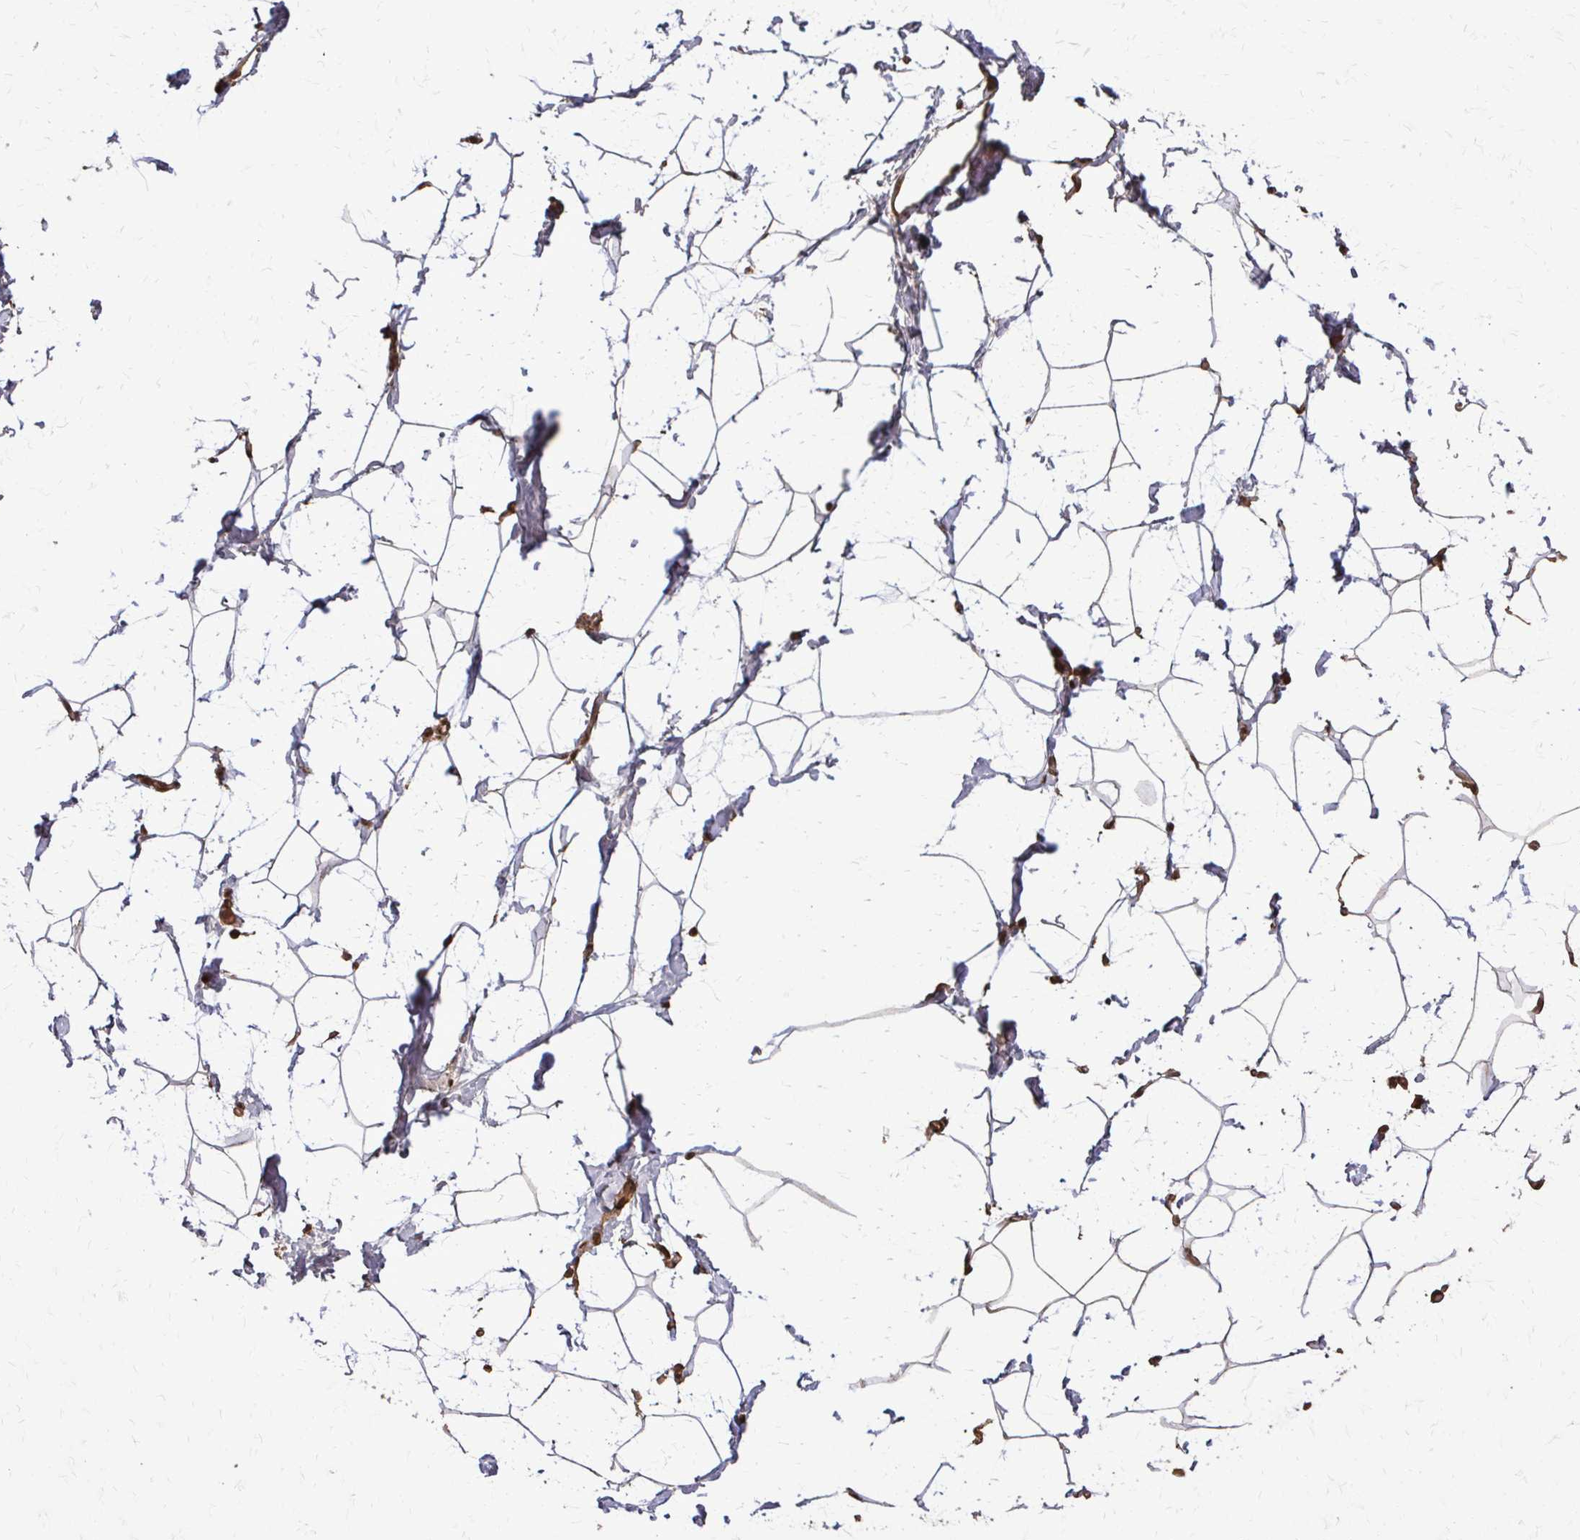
{"staining": {"intensity": "weak", "quantity": "25%-75%", "location": "nuclear"}, "tissue": "breast", "cell_type": "Adipocytes", "image_type": "normal", "snomed": [{"axis": "morphology", "description": "Normal tissue, NOS"}, {"axis": "topography", "description": "Breast"}], "caption": "Immunohistochemistry (IHC) of benign breast reveals low levels of weak nuclear expression in approximately 25%-75% of adipocytes.", "gene": "SS18", "patient": {"sex": "female", "age": 32}}